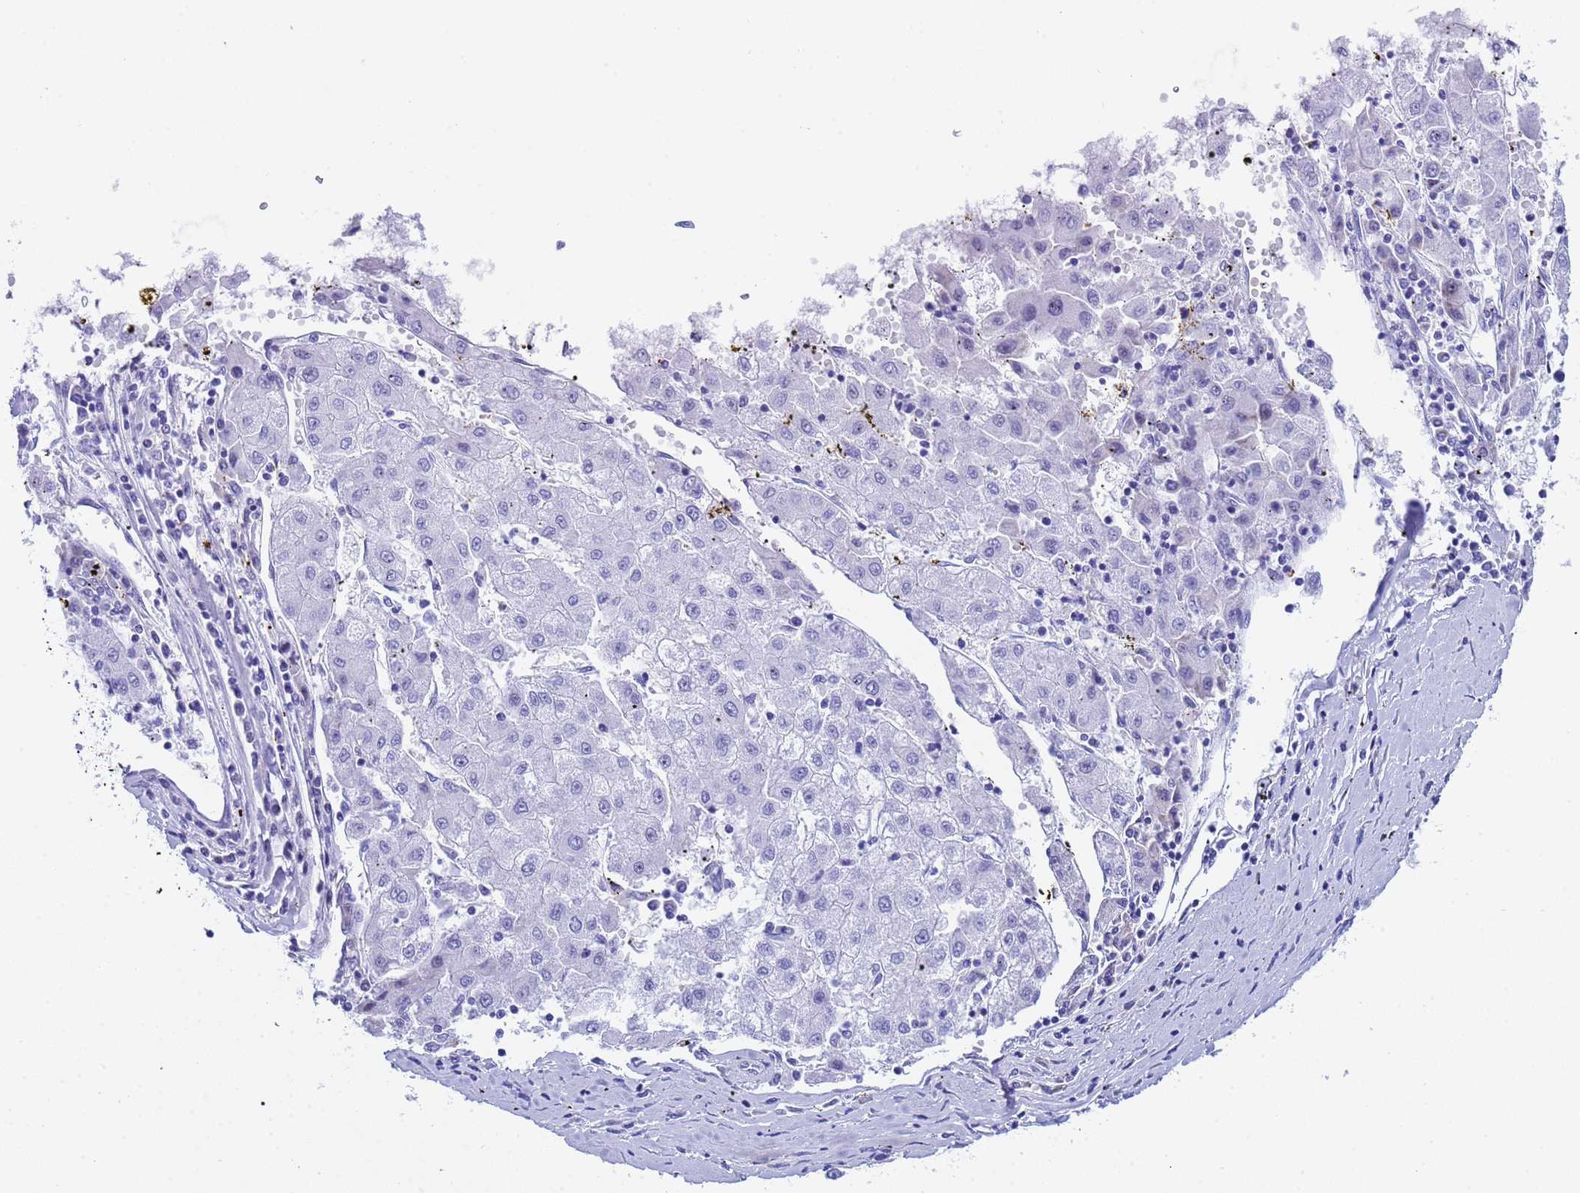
{"staining": {"intensity": "negative", "quantity": "none", "location": "none"}, "tissue": "liver cancer", "cell_type": "Tumor cells", "image_type": "cancer", "snomed": [{"axis": "morphology", "description": "Carcinoma, Hepatocellular, NOS"}, {"axis": "topography", "description": "Liver"}], "caption": "There is no significant positivity in tumor cells of hepatocellular carcinoma (liver).", "gene": "POP5", "patient": {"sex": "male", "age": 72}}